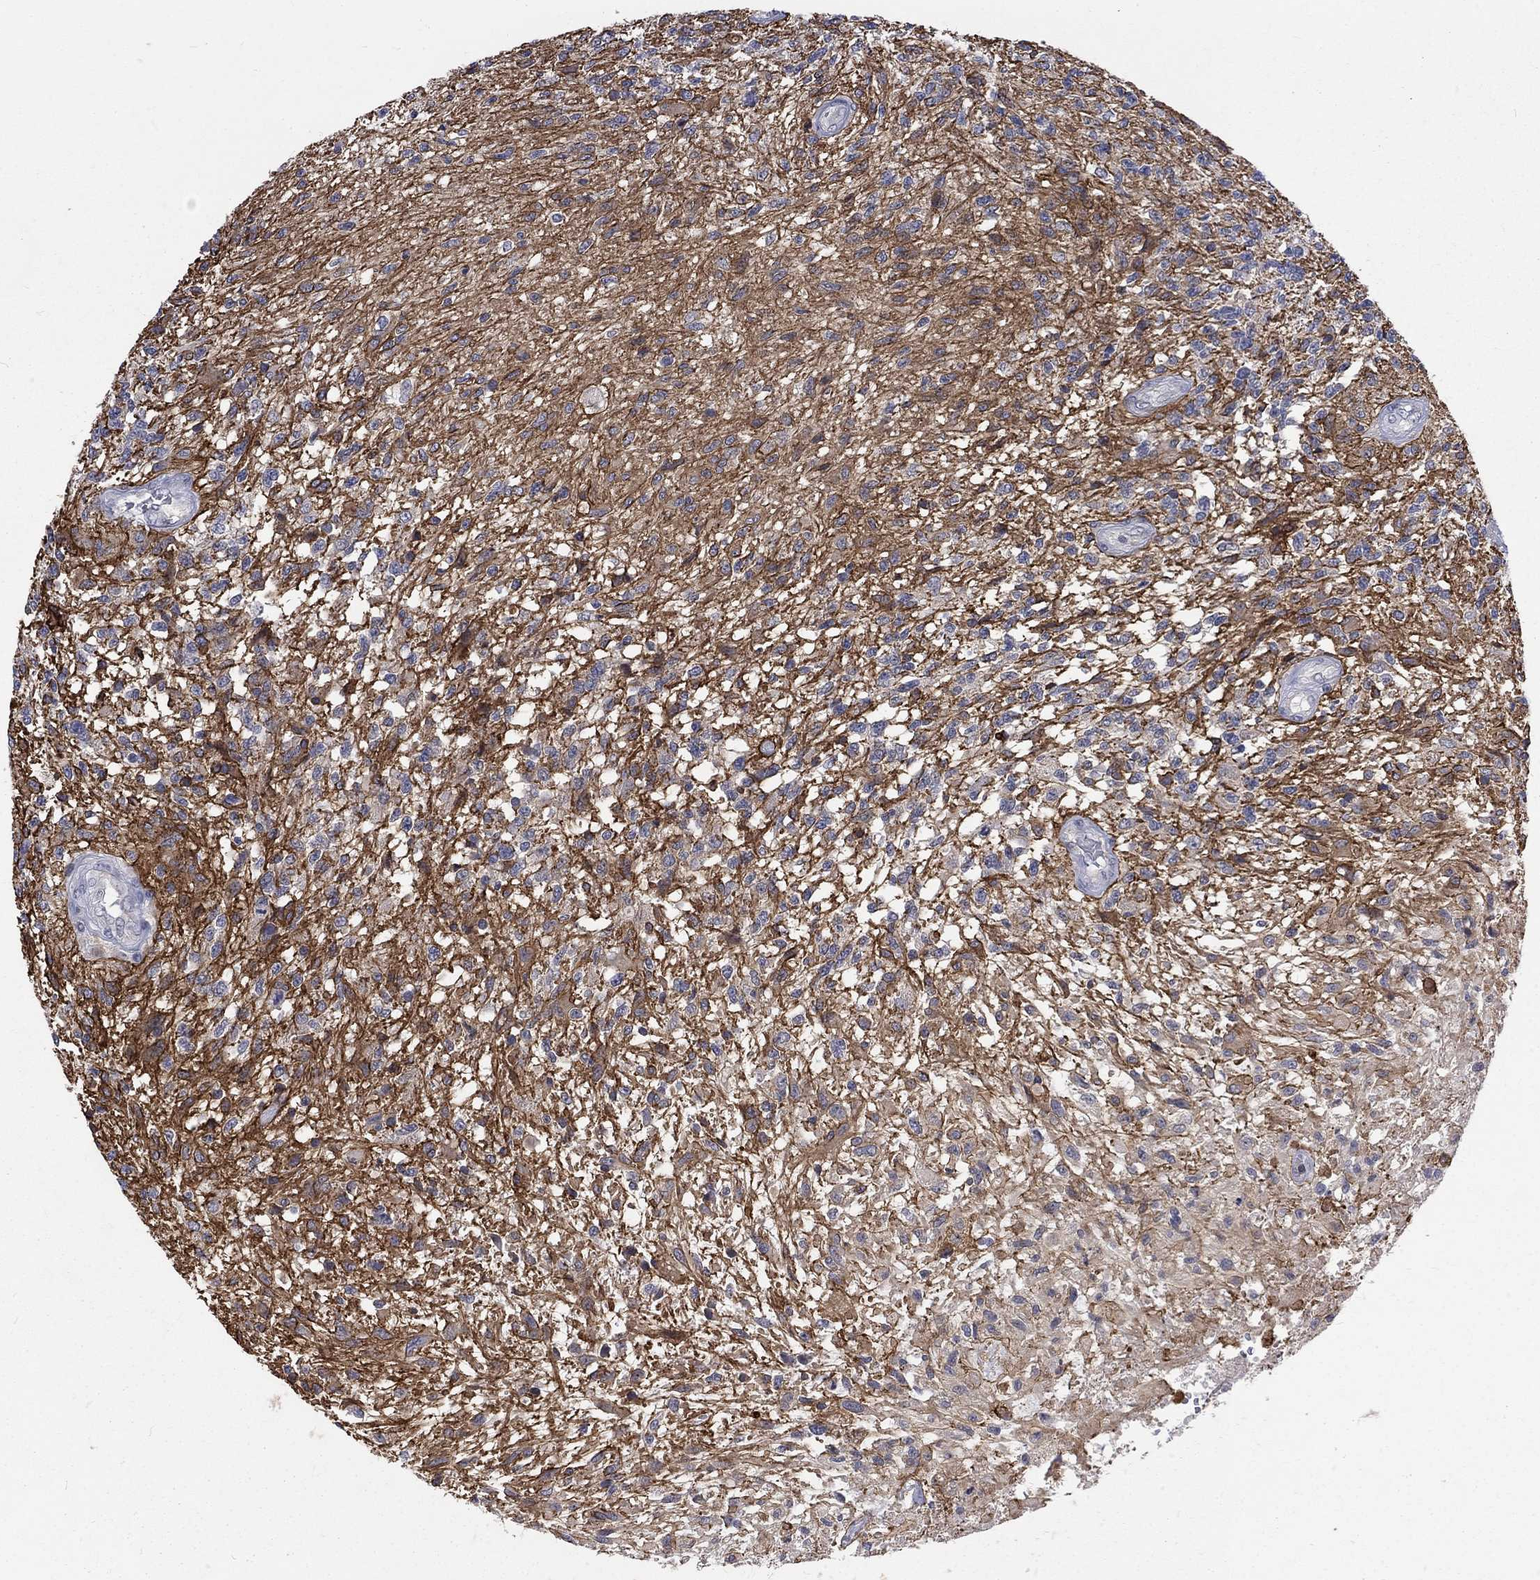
{"staining": {"intensity": "strong", "quantity": "<25%", "location": "cytoplasmic/membranous"}, "tissue": "glioma", "cell_type": "Tumor cells", "image_type": "cancer", "snomed": [{"axis": "morphology", "description": "Glioma, malignant, High grade"}, {"axis": "topography", "description": "Brain"}], "caption": "IHC (DAB (3,3'-diaminobenzidine)) staining of human high-grade glioma (malignant) exhibits strong cytoplasmic/membranous protein staining in about <25% of tumor cells. (DAB IHC with brightfield microscopy, high magnification).", "gene": "PHKA1", "patient": {"sex": "male", "age": 56}}